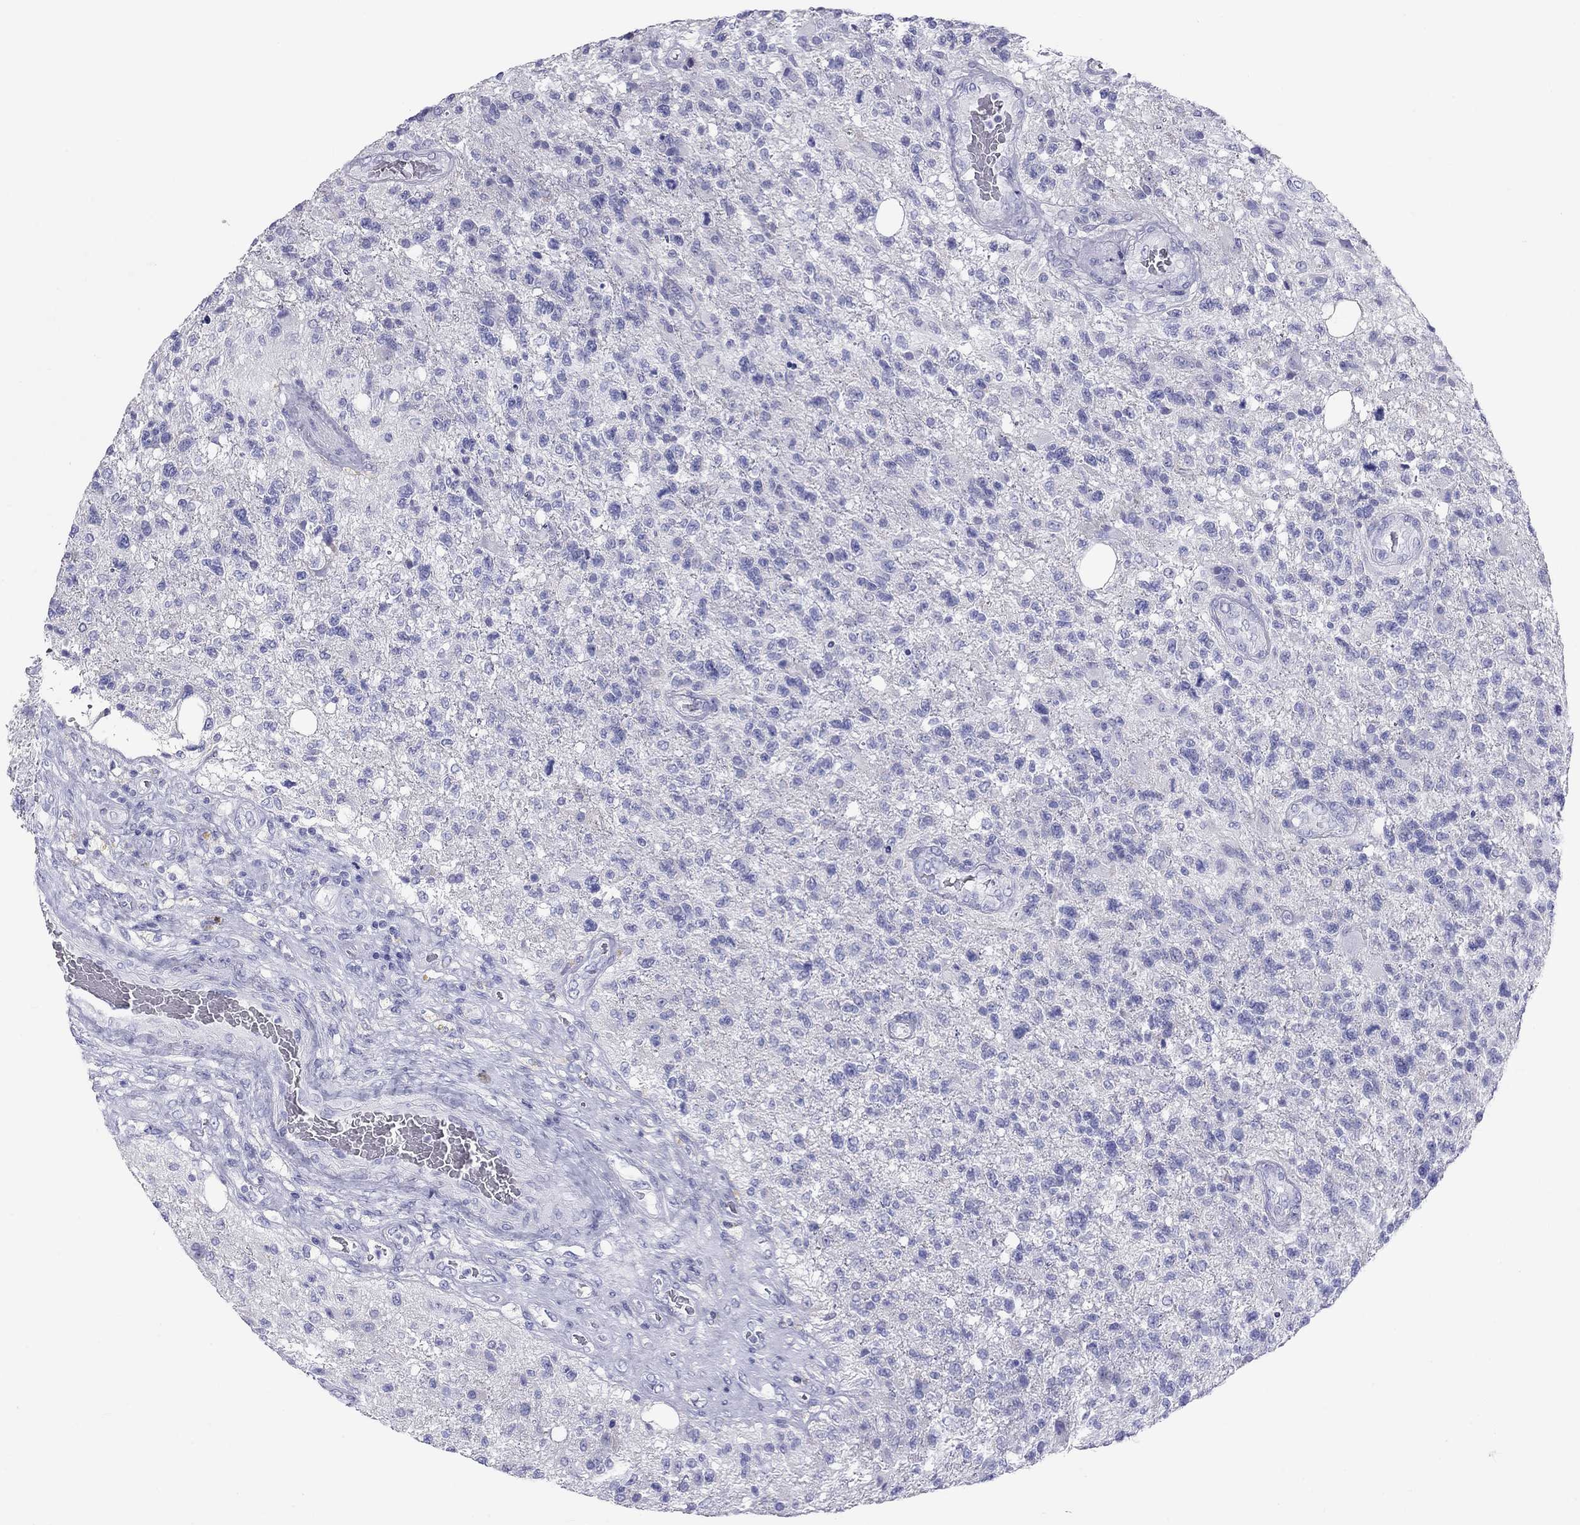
{"staining": {"intensity": "negative", "quantity": "none", "location": "none"}, "tissue": "glioma", "cell_type": "Tumor cells", "image_type": "cancer", "snomed": [{"axis": "morphology", "description": "Glioma, malignant, High grade"}, {"axis": "topography", "description": "Brain"}], "caption": "DAB (3,3'-diaminobenzidine) immunohistochemical staining of human glioma reveals no significant expression in tumor cells.", "gene": "DPY19L2", "patient": {"sex": "male", "age": 56}}